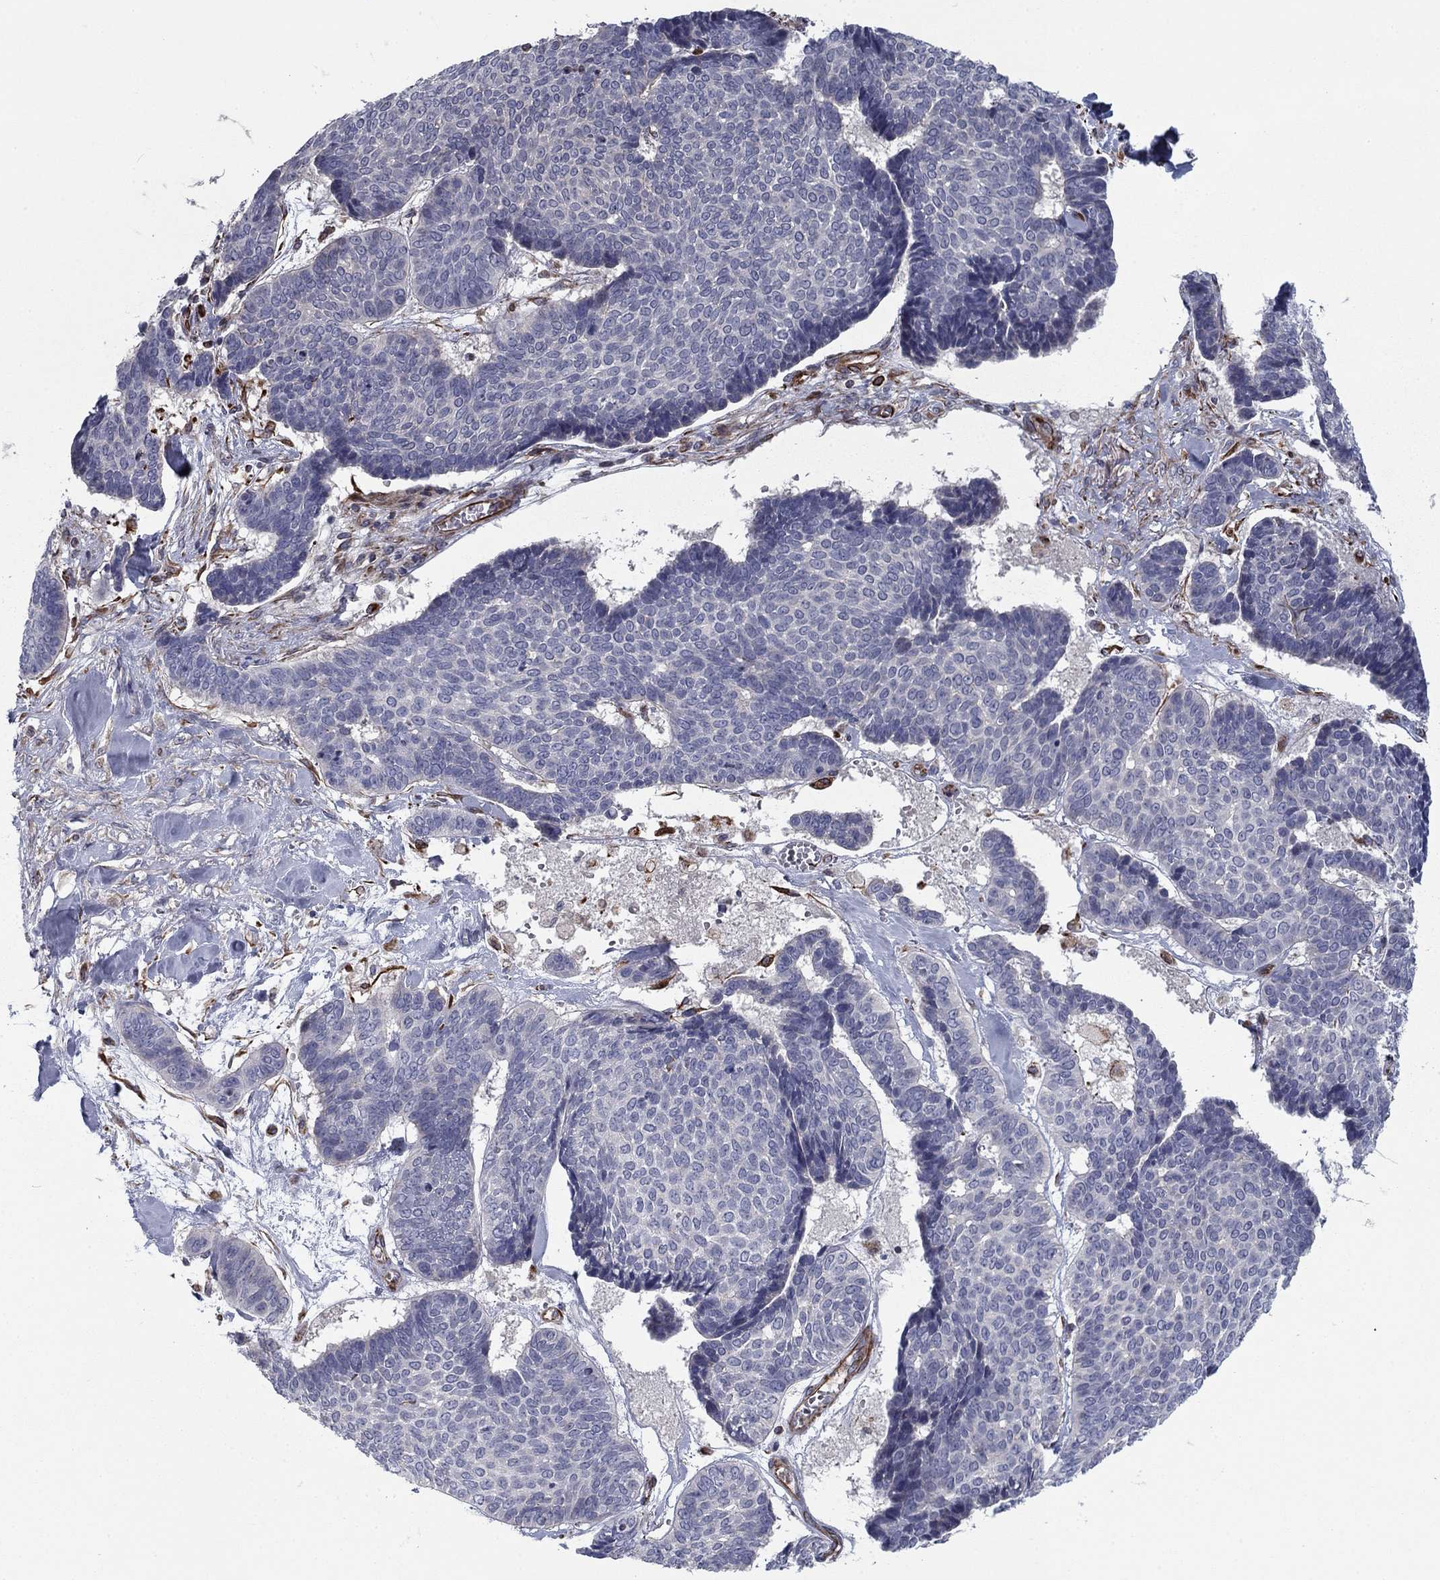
{"staining": {"intensity": "negative", "quantity": "none", "location": "none"}, "tissue": "skin cancer", "cell_type": "Tumor cells", "image_type": "cancer", "snomed": [{"axis": "morphology", "description": "Basal cell carcinoma"}, {"axis": "topography", "description": "Skin"}], "caption": "The immunohistochemistry (IHC) histopathology image has no significant staining in tumor cells of skin basal cell carcinoma tissue.", "gene": "CLSTN1", "patient": {"sex": "male", "age": 86}}